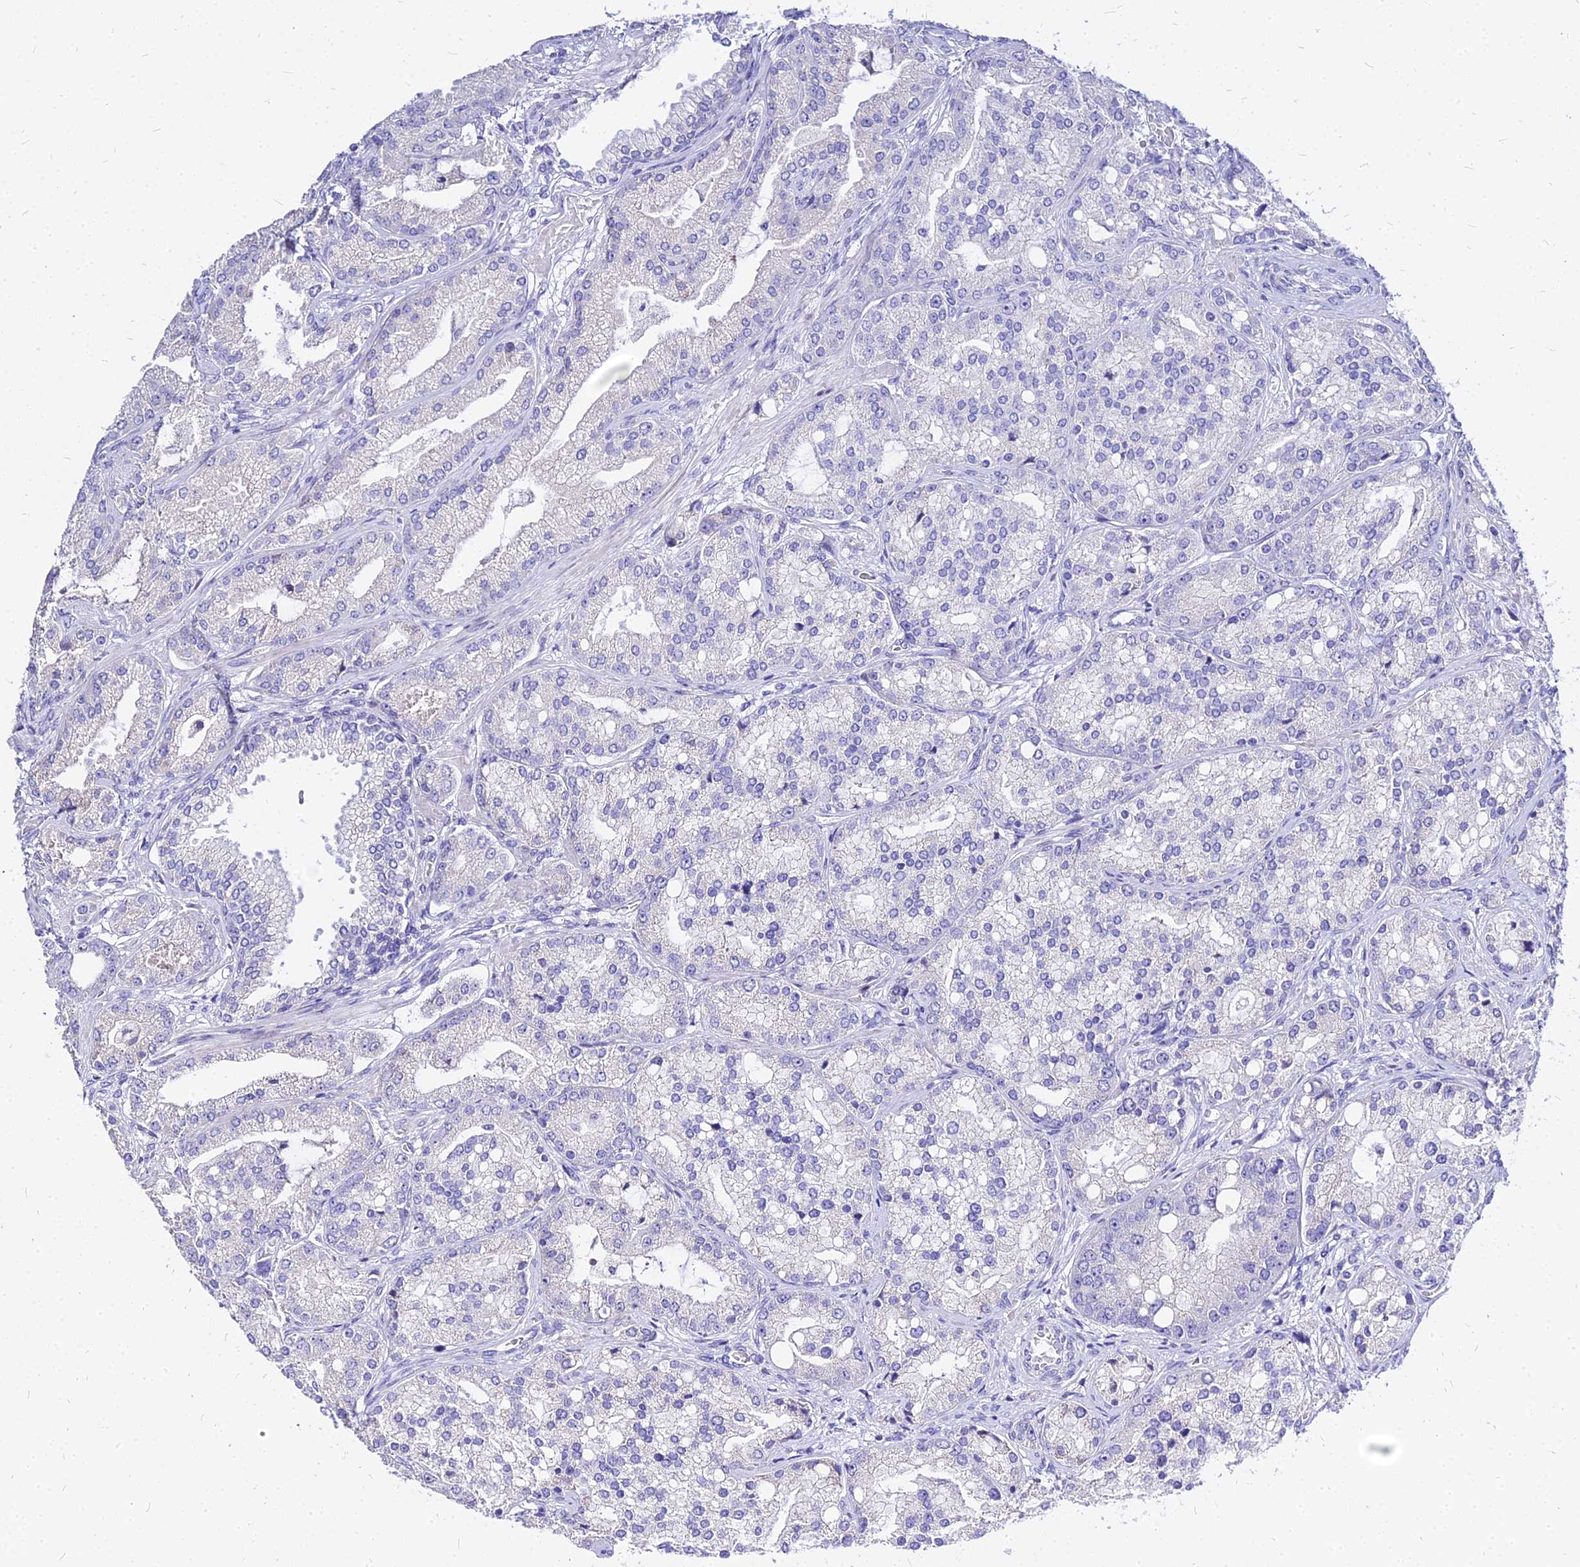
{"staining": {"intensity": "negative", "quantity": "none", "location": "none"}, "tissue": "prostate cancer", "cell_type": "Tumor cells", "image_type": "cancer", "snomed": [{"axis": "morphology", "description": "Adenocarcinoma, High grade"}, {"axis": "topography", "description": "Prostate"}], "caption": "An image of prostate cancer stained for a protein exhibits no brown staining in tumor cells.", "gene": "CARD18", "patient": {"sex": "male", "age": 71}}